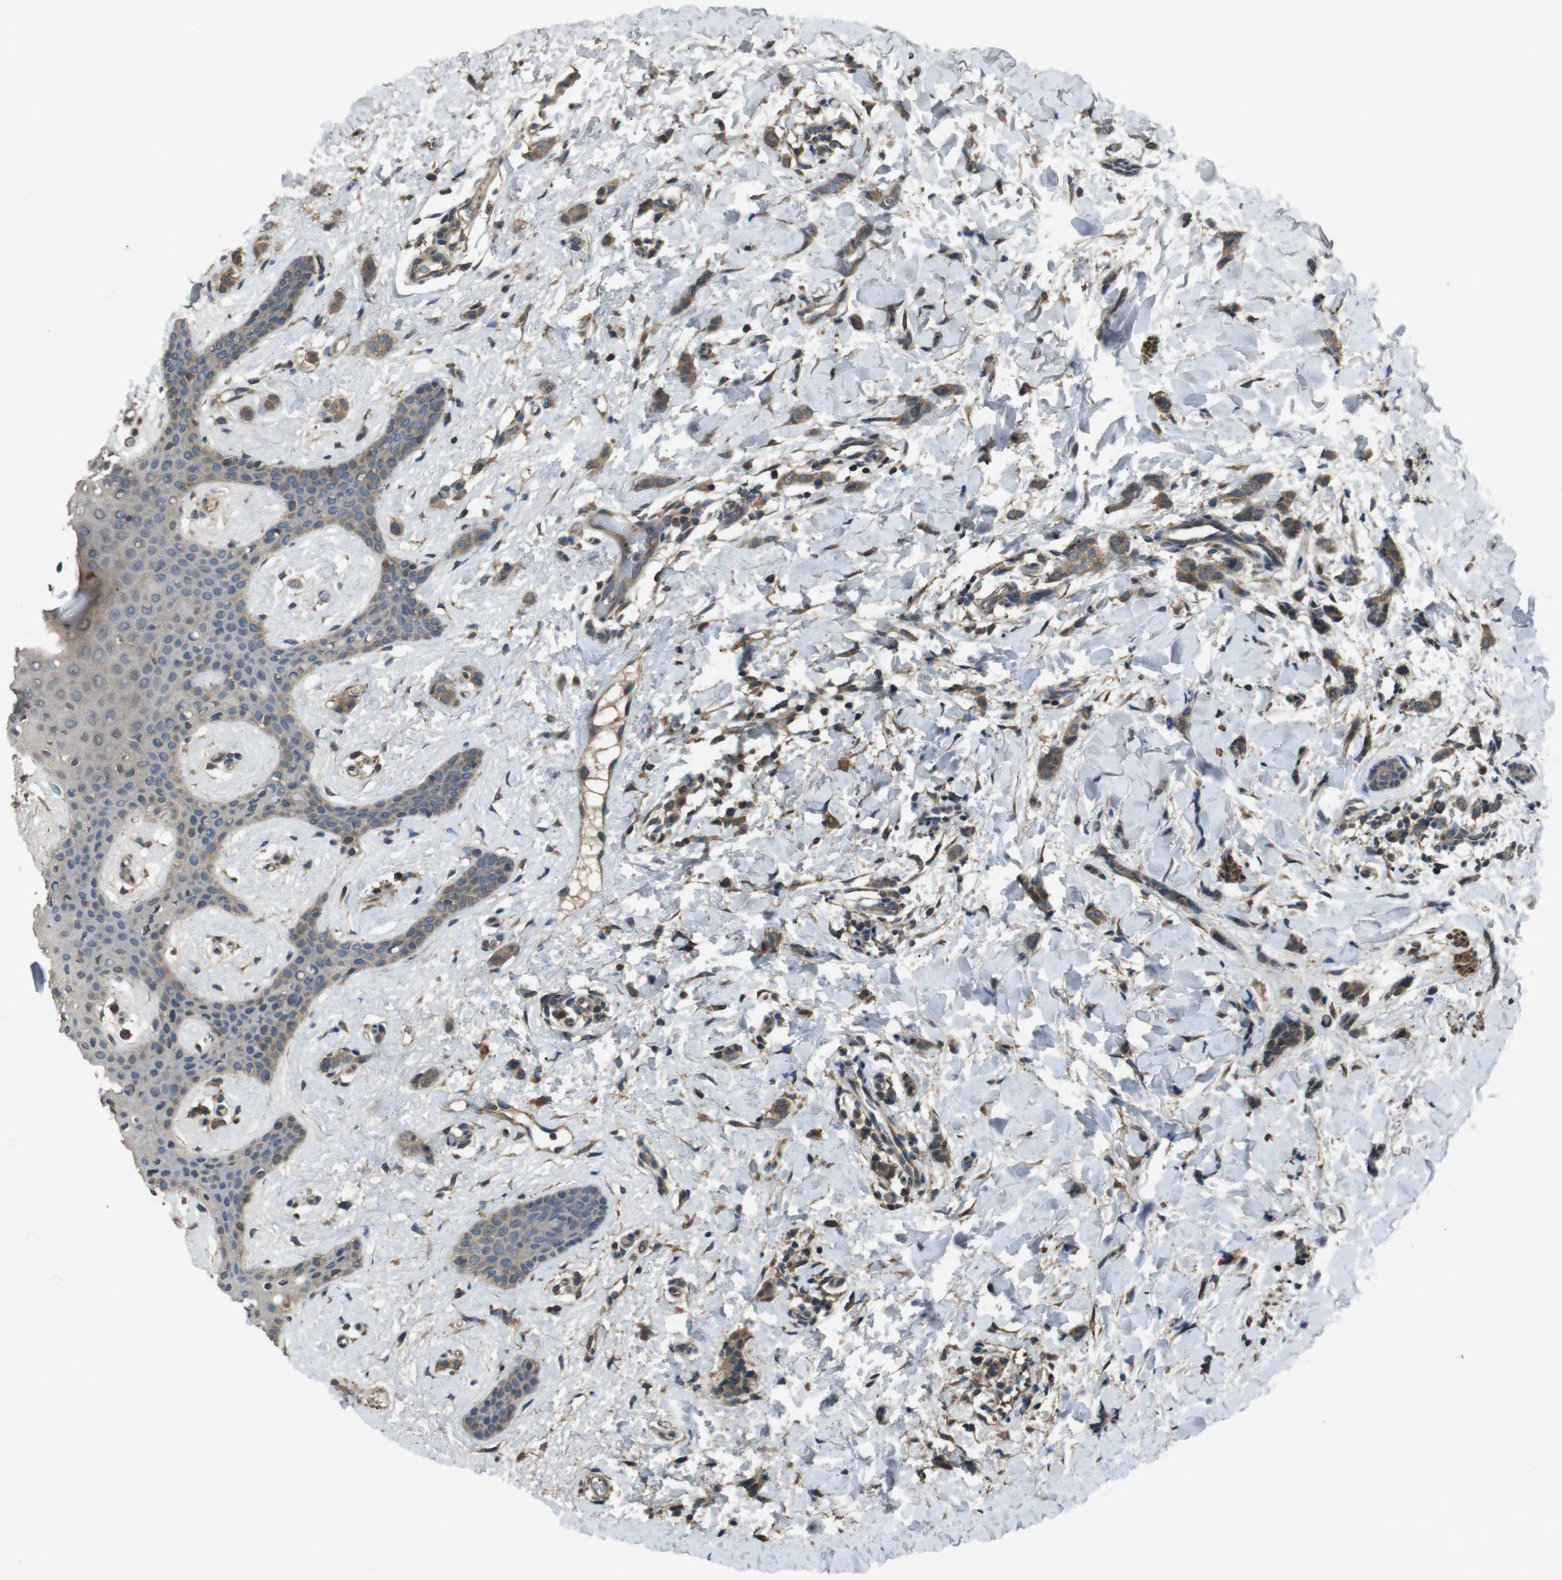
{"staining": {"intensity": "moderate", "quantity": ">75%", "location": "cytoplasmic/membranous"}, "tissue": "breast cancer", "cell_type": "Tumor cells", "image_type": "cancer", "snomed": [{"axis": "morphology", "description": "Lobular carcinoma"}, {"axis": "topography", "description": "Skin"}, {"axis": "topography", "description": "Breast"}], "caption": "This photomicrograph displays immunohistochemistry staining of breast lobular carcinoma, with medium moderate cytoplasmic/membranous positivity in approximately >75% of tumor cells.", "gene": "FUT2", "patient": {"sex": "female", "age": 46}}